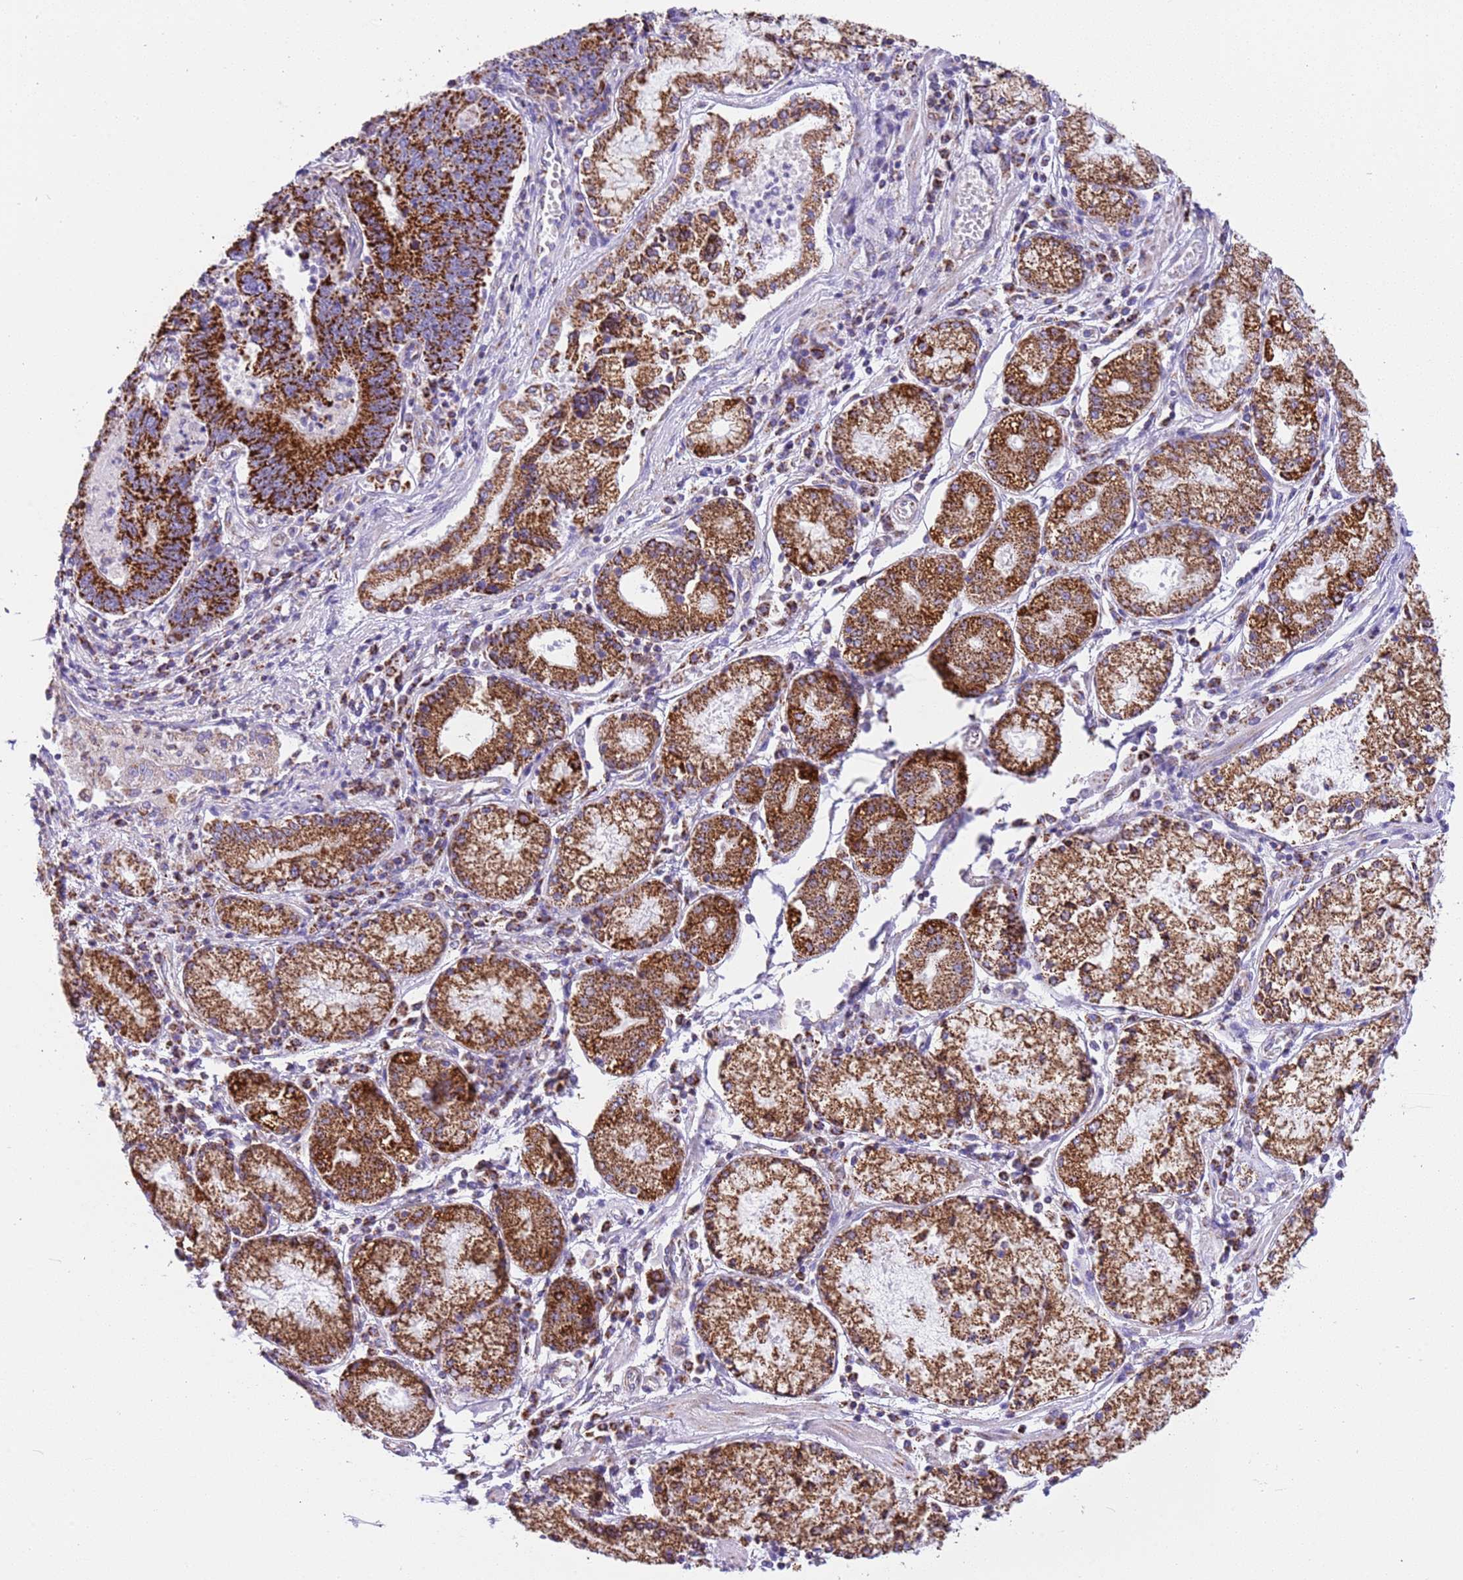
{"staining": {"intensity": "strong", "quantity": ">75%", "location": "cytoplasmic/membranous"}, "tissue": "stomach cancer", "cell_type": "Tumor cells", "image_type": "cancer", "snomed": [{"axis": "morphology", "description": "Adenocarcinoma, NOS"}, {"axis": "topography", "description": "Stomach"}], "caption": "DAB (3,3'-diaminobenzidine) immunohistochemical staining of human adenocarcinoma (stomach) exhibits strong cytoplasmic/membranous protein staining in about >75% of tumor cells. The staining is performed using DAB brown chromogen to label protein expression. The nuclei are counter-stained blue using hematoxylin.", "gene": "SUCLG2", "patient": {"sex": "male", "age": 59}}